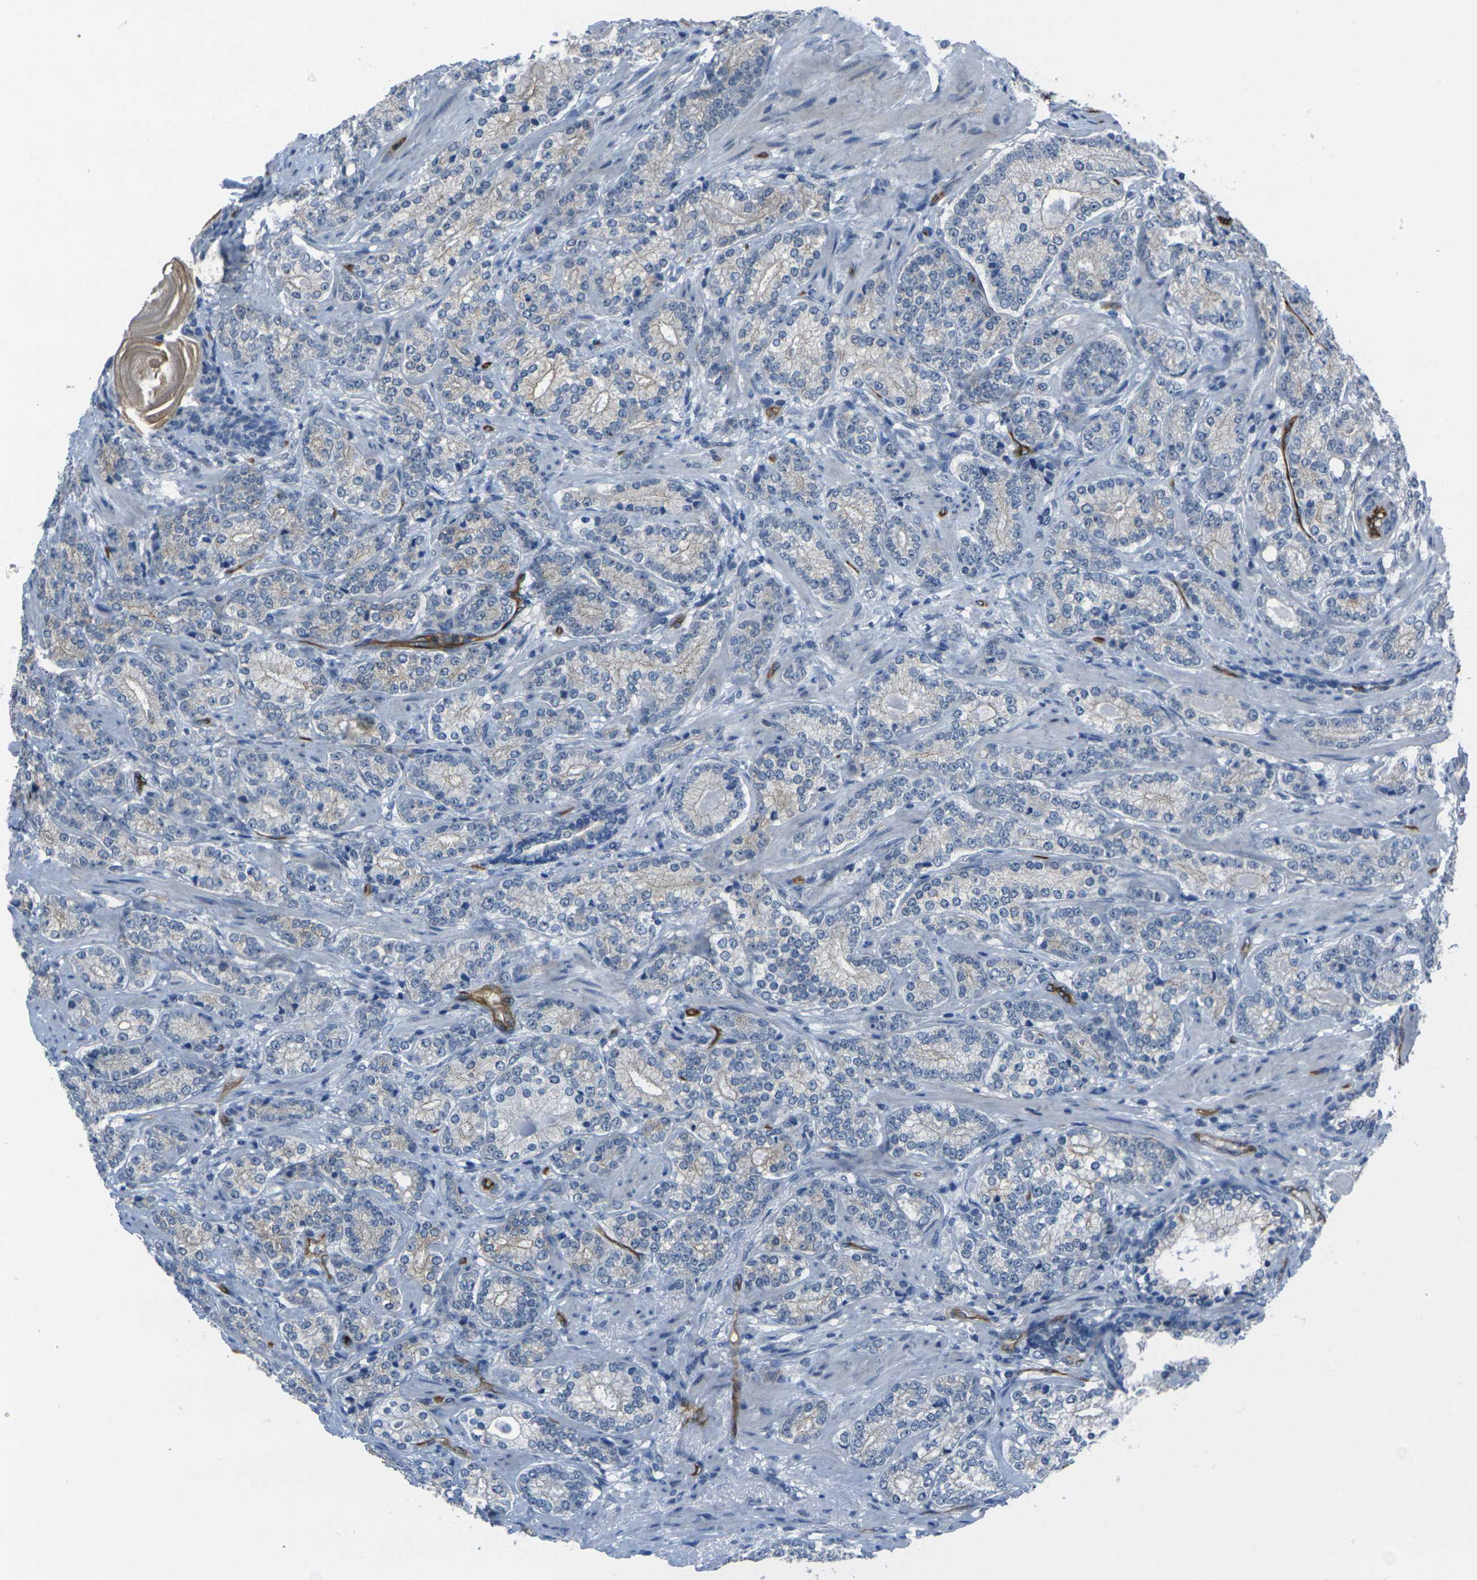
{"staining": {"intensity": "negative", "quantity": "none", "location": "none"}, "tissue": "prostate cancer", "cell_type": "Tumor cells", "image_type": "cancer", "snomed": [{"axis": "morphology", "description": "Adenocarcinoma, High grade"}, {"axis": "topography", "description": "Prostate"}], "caption": "Immunohistochemical staining of prostate cancer (high-grade adenocarcinoma) demonstrates no significant staining in tumor cells. (DAB (3,3'-diaminobenzidine) IHC with hematoxylin counter stain).", "gene": "HSPA12B", "patient": {"sex": "male", "age": 61}}